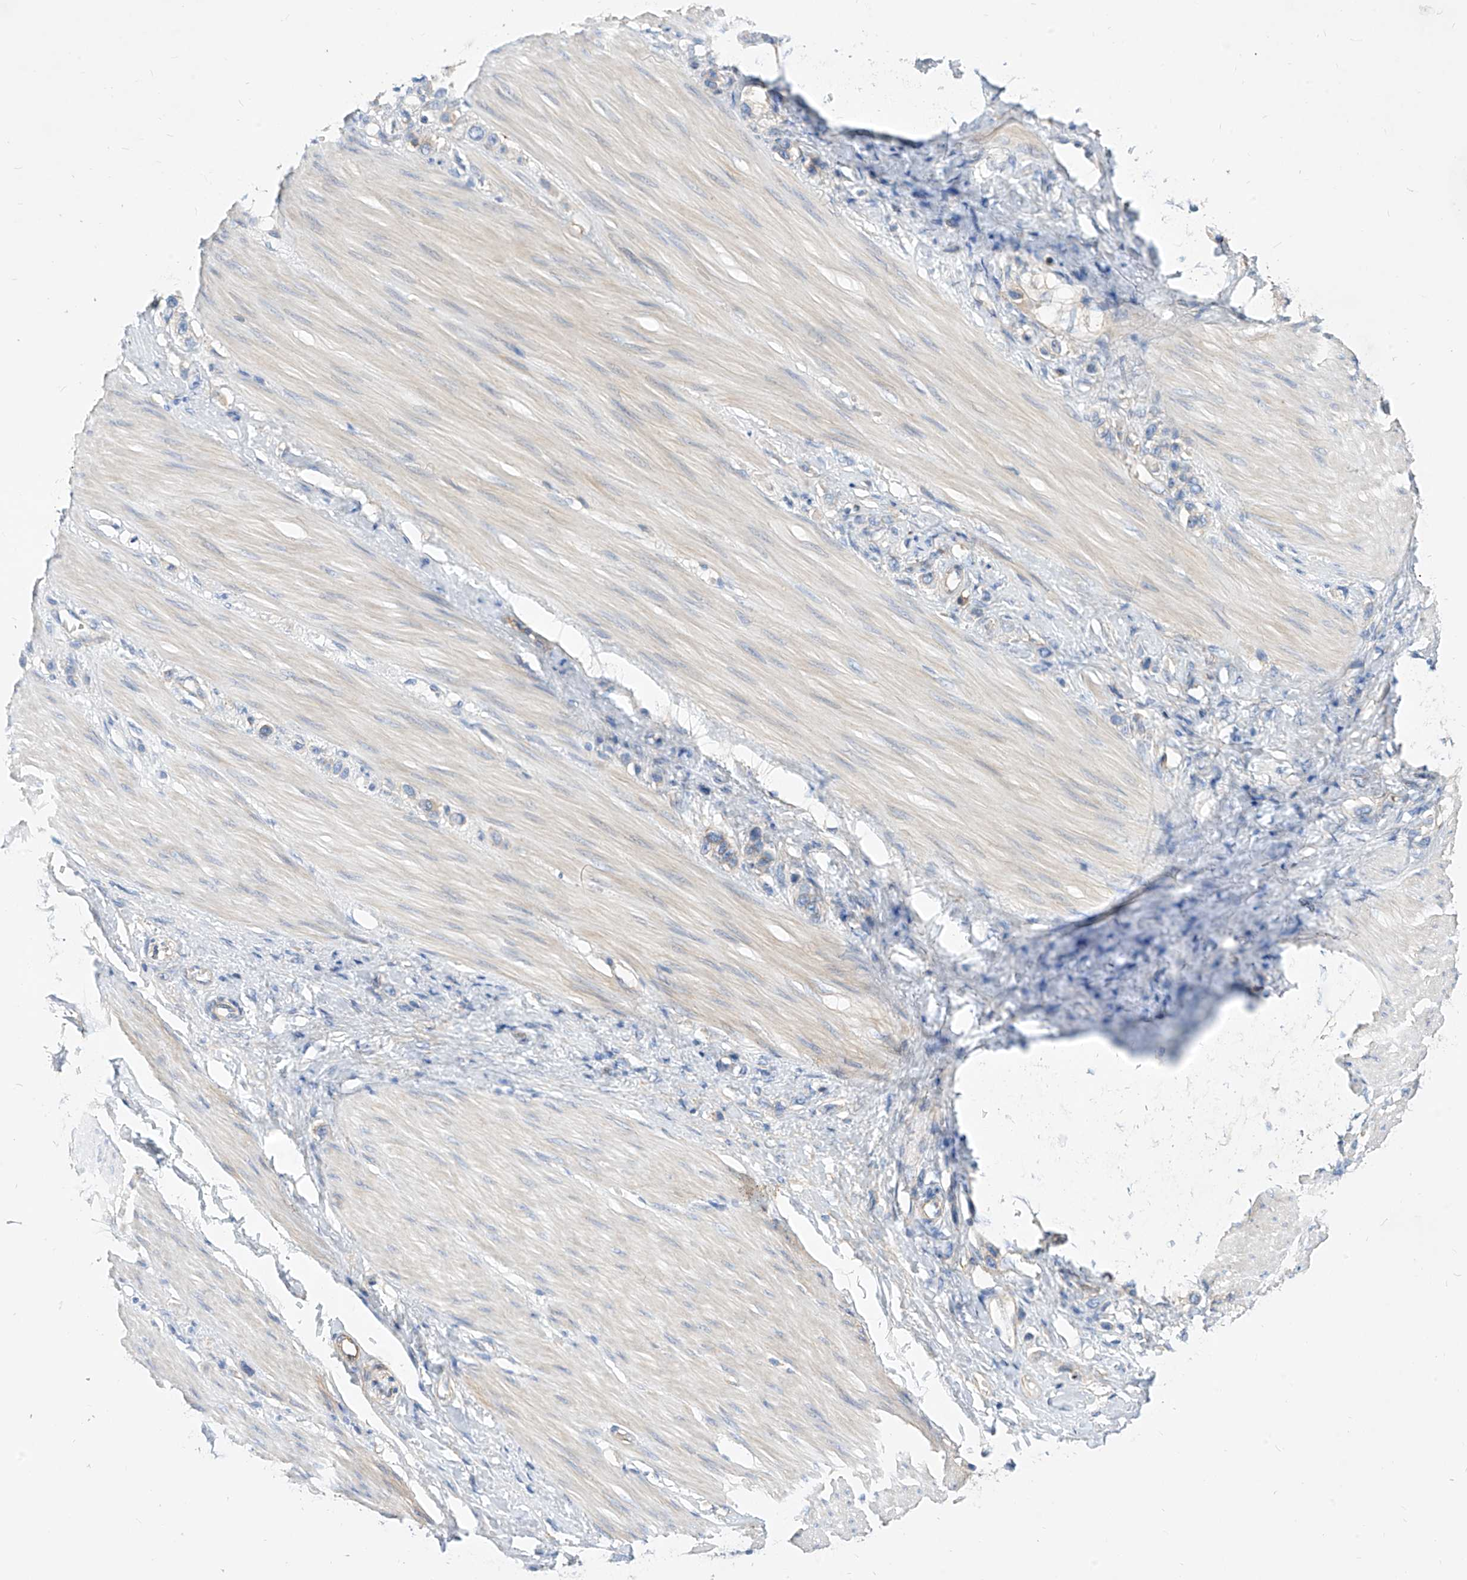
{"staining": {"intensity": "negative", "quantity": "none", "location": "none"}, "tissue": "stomach cancer", "cell_type": "Tumor cells", "image_type": "cancer", "snomed": [{"axis": "morphology", "description": "Adenocarcinoma, NOS"}, {"axis": "topography", "description": "Stomach"}], "caption": "This is an immunohistochemistry (IHC) photomicrograph of human adenocarcinoma (stomach). There is no positivity in tumor cells.", "gene": "SCGB2A1", "patient": {"sex": "female", "age": 65}}